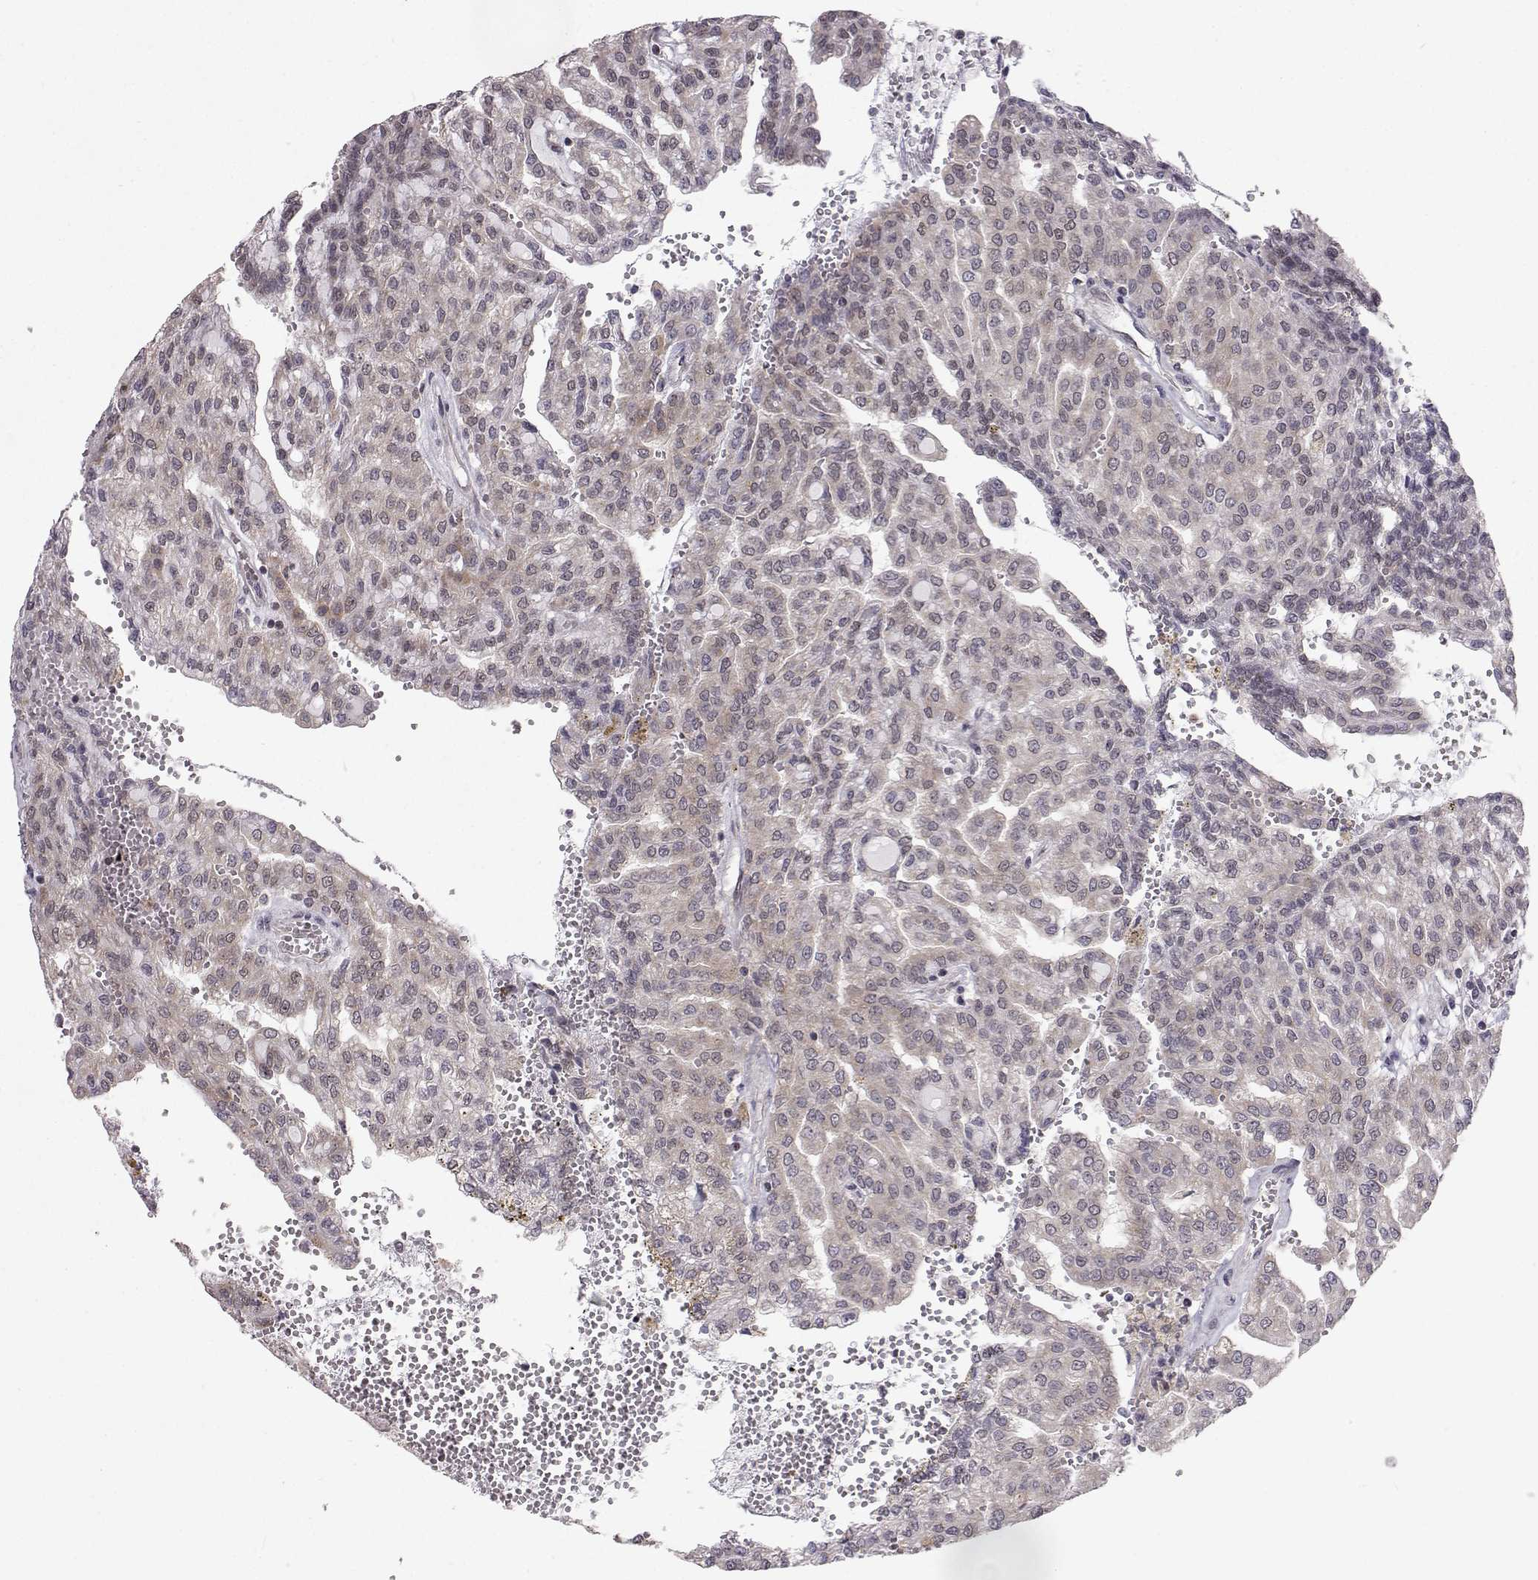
{"staining": {"intensity": "weak", "quantity": "25%-75%", "location": "cytoplasmic/membranous"}, "tissue": "renal cancer", "cell_type": "Tumor cells", "image_type": "cancer", "snomed": [{"axis": "morphology", "description": "Adenocarcinoma, NOS"}, {"axis": "topography", "description": "Kidney"}], "caption": "Approximately 25%-75% of tumor cells in renal cancer show weak cytoplasmic/membranous protein staining as visualized by brown immunohistochemical staining.", "gene": "PKN2", "patient": {"sex": "male", "age": 63}}